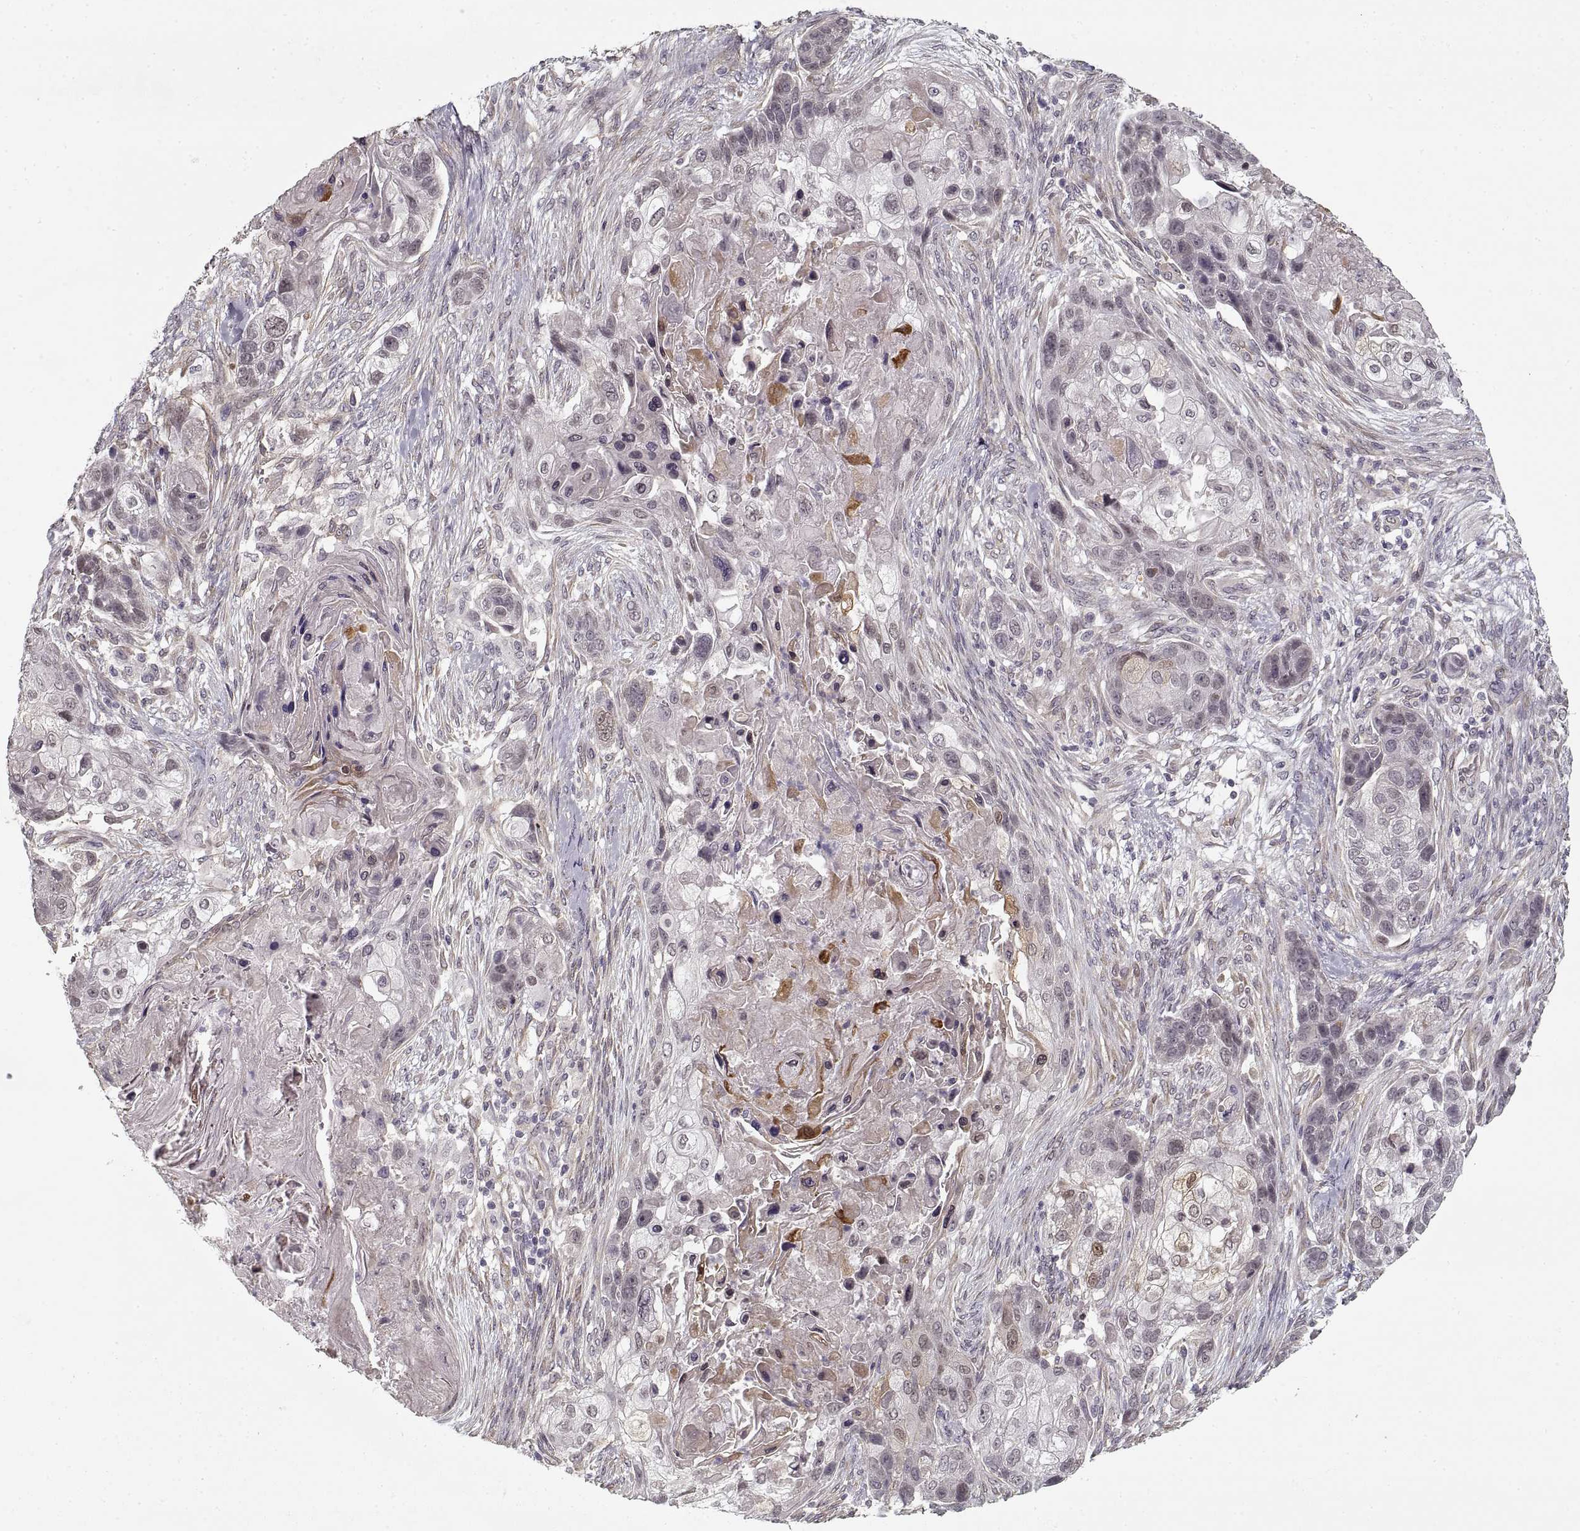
{"staining": {"intensity": "negative", "quantity": "none", "location": "none"}, "tissue": "lung cancer", "cell_type": "Tumor cells", "image_type": "cancer", "snomed": [{"axis": "morphology", "description": "Squamous cell carcinoma, NOS"}, {"axis": "topography", "description": "Lung"}], "caption": "Lung cancer (squamous cell carcinoma) stained for a protein using IHC reveals no expression tumor cells.", "gene": "LAMB2", "patient": {"sex": "male", "age": 69}}